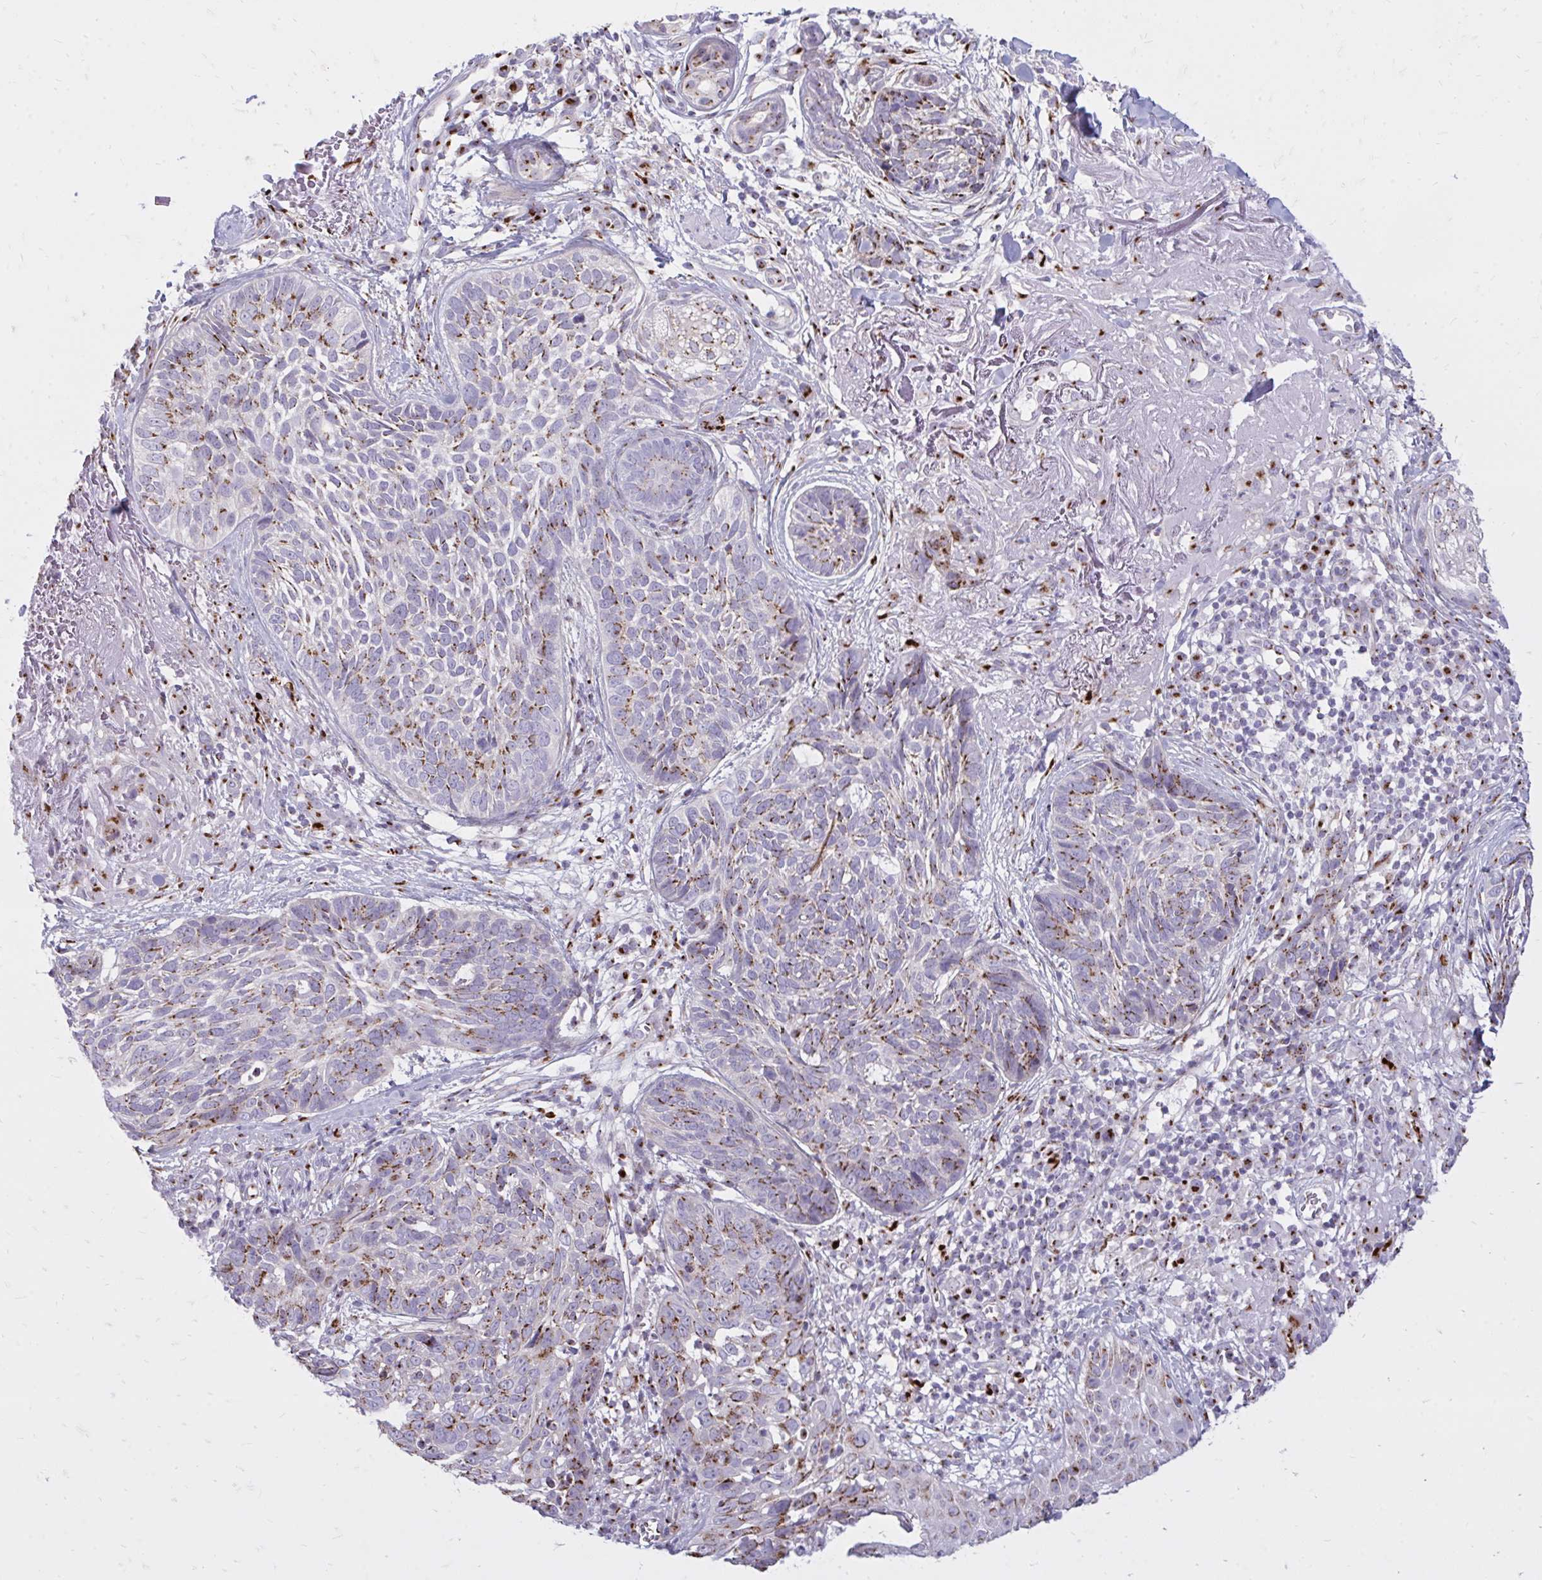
{"staining": {"intensity": "moderate", "quantity": ">75%", "location": "cytoplasmic/membranous"}, "tissue": "skin cancer", "cell_type": "Tumor cells", "image_type": "cancer", "snomed": [{"axis": "morphology", "description": "Basal cell carcinoma"}, {"axis": "topography", "description": "Skin"}, {"axis": "topography", "description": "Skin of face"}], "caption": "A photomicrograph showing moderate cytoplasmic/membranous positivity in about >75% of tumor cells in skin cancer (basal cell carcinoma), as visualized by brown immunohistochemical staining.", "gene": "RAB6B", "patient": {"sex": "female", "age": 95}}